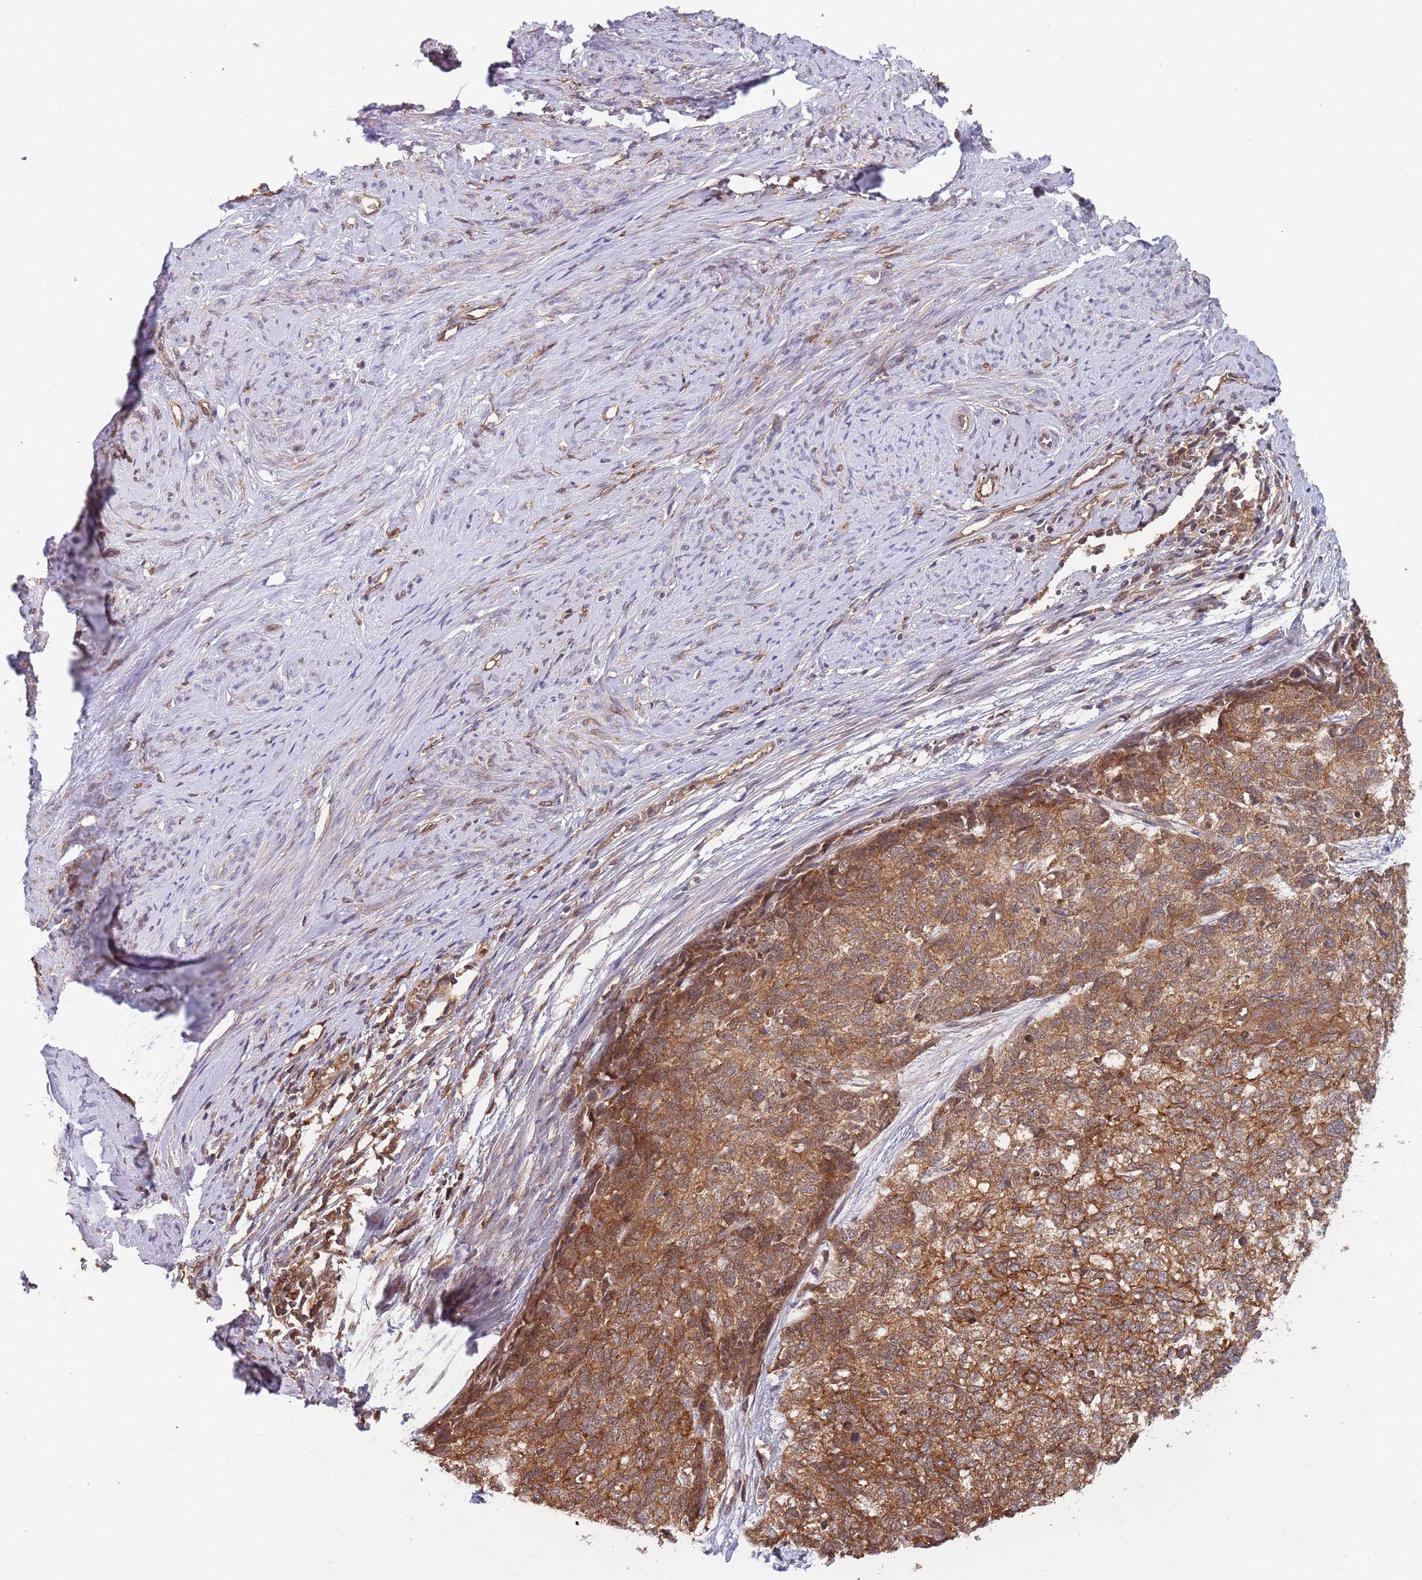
{"staining": {"intensity": "moderate", "quantity": ">75%", "location": "cytoplasmic/membranous"}, "tissue": "cervical cancer", "cell_type": "Tumor cells", "image_type": "cancer", "snomed": [{"axis": "morphology", "description": "Squamous cell carcinoma, NOS"}, {"axis": "topography", "description": "Cervix"}], "caption": "Moderate cytoplasmic/membranous positivity is seen in about >75% of tumor cells in cervical squamous cell carcinoma.", "gene": "GSDMD", "patient": {"sex": "female", "age": 63}}